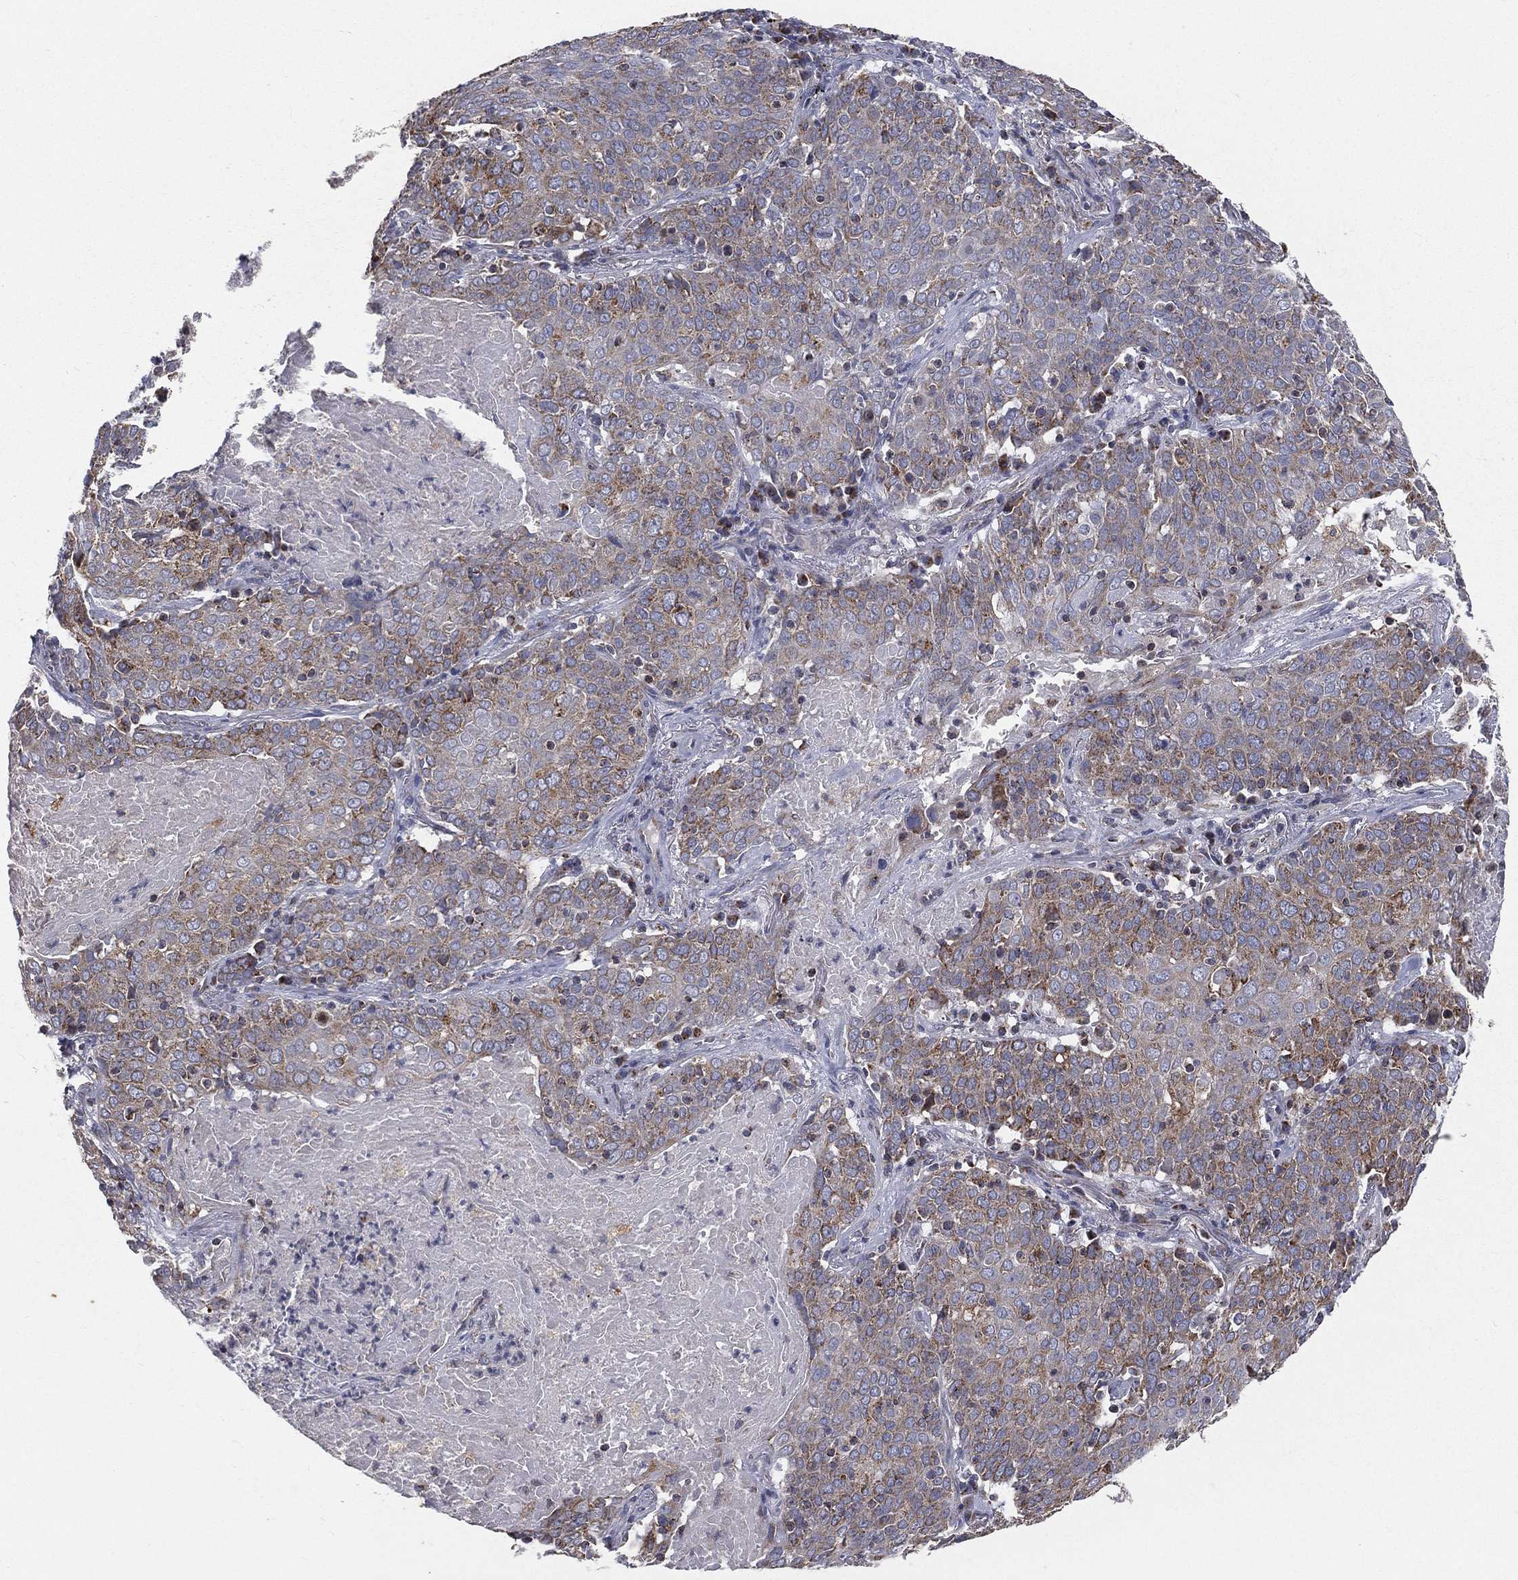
{"staining": {"intensity": "moderate", "quantity": "<25%", "location": "cytoplasmic/membranous"}, "tissue": "lung cancer", "cell_type": "Tumor cells", "image_type": "cancer", "snomed": [{"axis": "morphology", "description": "Squamous cell carcinoma, NOS"}, {"axis": "topography", "description": "Lung"}], "caption": "An immunohistochemistry histopathology image of neoplastic tissue is shown. Protein staining in brown labels moderate cytoplasmic/membranous positivity in lung cancer (squamous cell carcinoma) within tumor cells.", "gene": "HADH", "patient": {"sex": "male", "age": 82}}